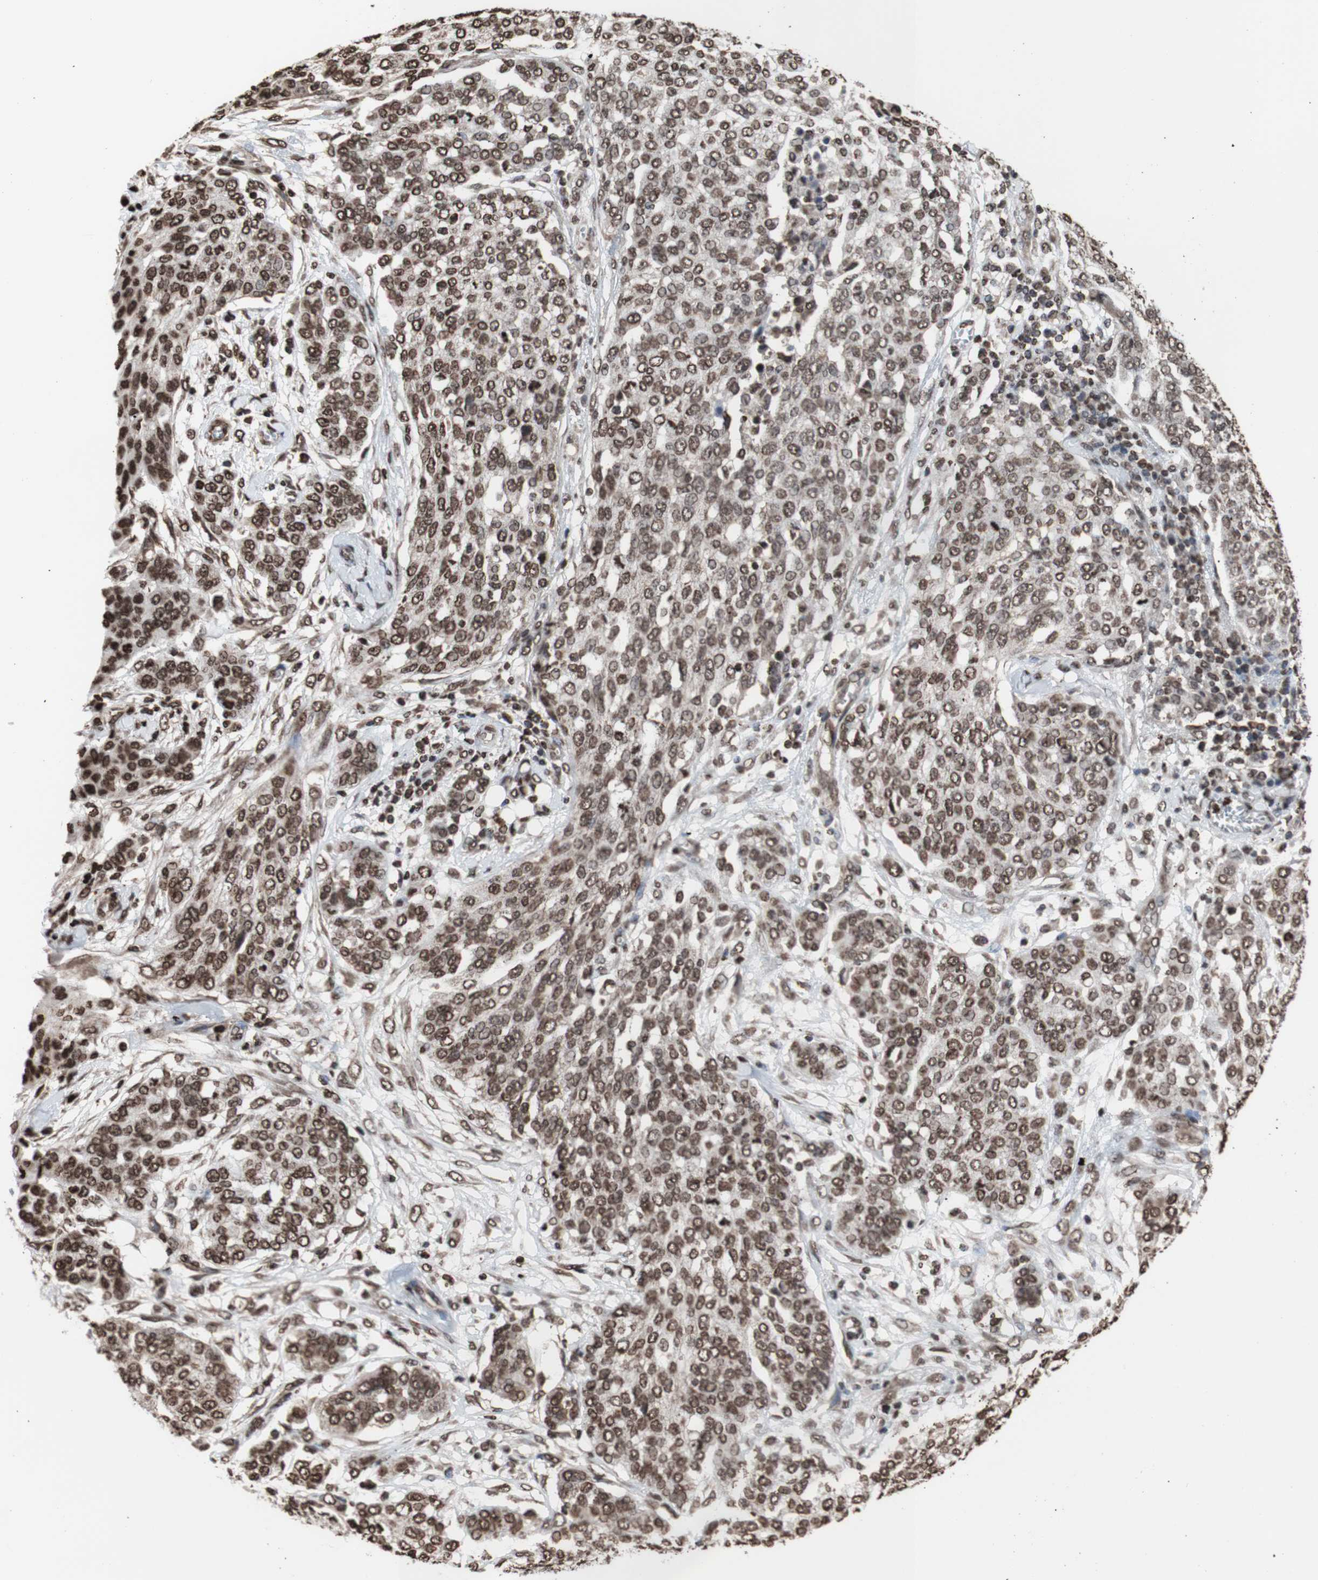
{"staining": {"intensity": "moderate", "quantity": ">75%", "location": "nuclear"}, "tissue": "ovarian cancer", "cell_type": "Tumor cells", "image_type": "cancer", "snomed": [{"axis": "morphology", "description": "Cystadenocarcinoma, serous, NOS"}, {"axis": "topography", "description": "Soft tissue"}, {"axis": "topography", "description": "Ovary"}], "caption": "Protein analysis of ovarian cancer (serous cystadenocarcinoma) tissue reveals moderate nuclear positivity in about >75% of tumor cells.", "gene": "SNAI2", "patient": {"sex": "female", "age": 57}}